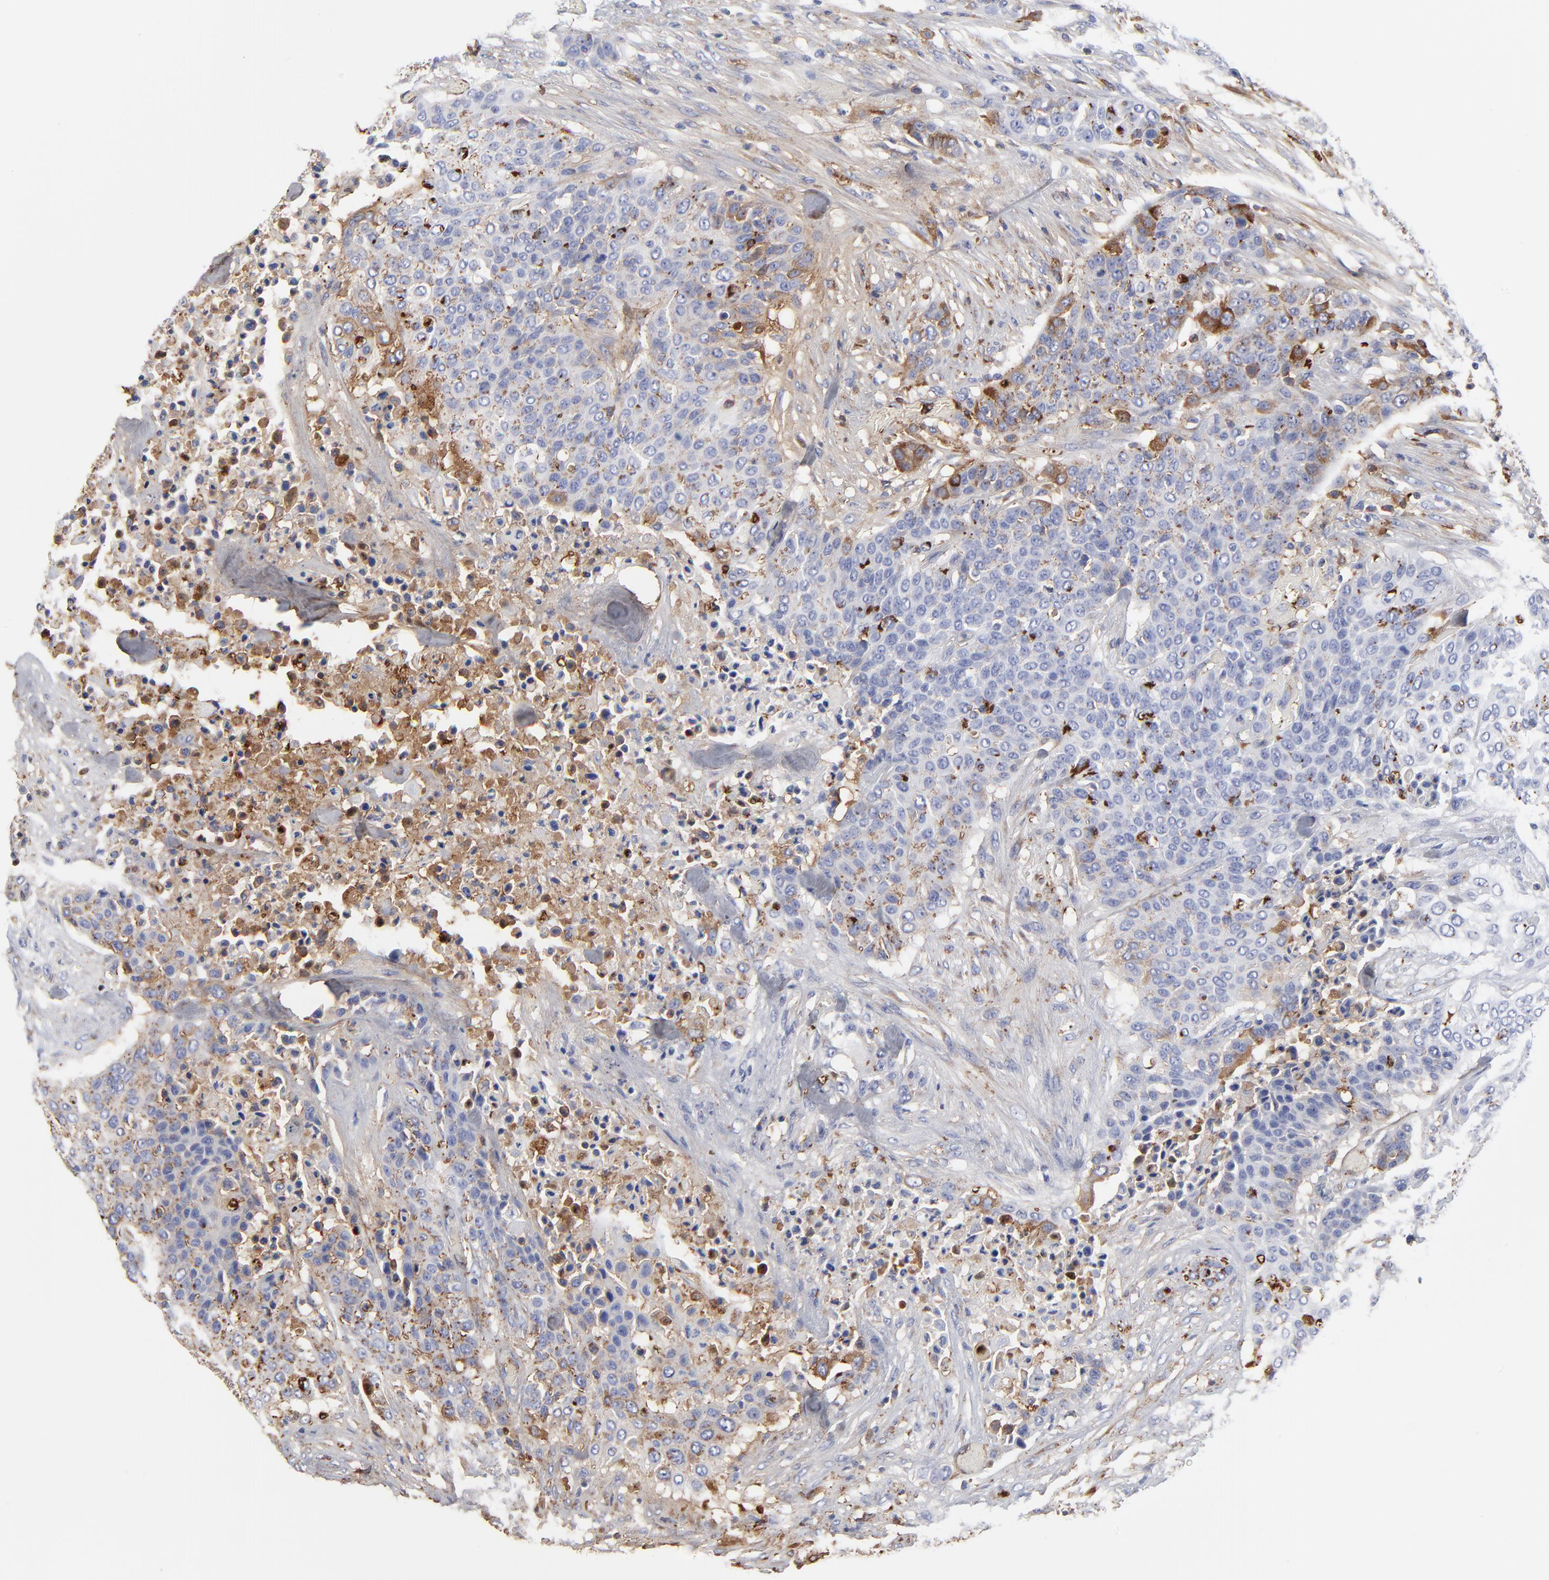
{"staining": {"intensity": "moderate", "quantity": "25%-75%", "location": "cytoplasmic/membranous"}, "tissue": "urothelial cancer", "cell_type": "Tumor cells", "image_type": "cancer", "snomed": [{"axis": "morphology", "description": "Urothelial carcinoma, High grade"}, {"axis": "topography", "description": "Urinary bladder"}], "caption": "An IHC histopathology image of neoplastic tissue is shown. Protein staining in brown labels moderate cytoplasmic/membranous positivity in urothelial cancer within tumor cells.", "gene": "DCN", "patient": {"sex": "male", "age": 74}}